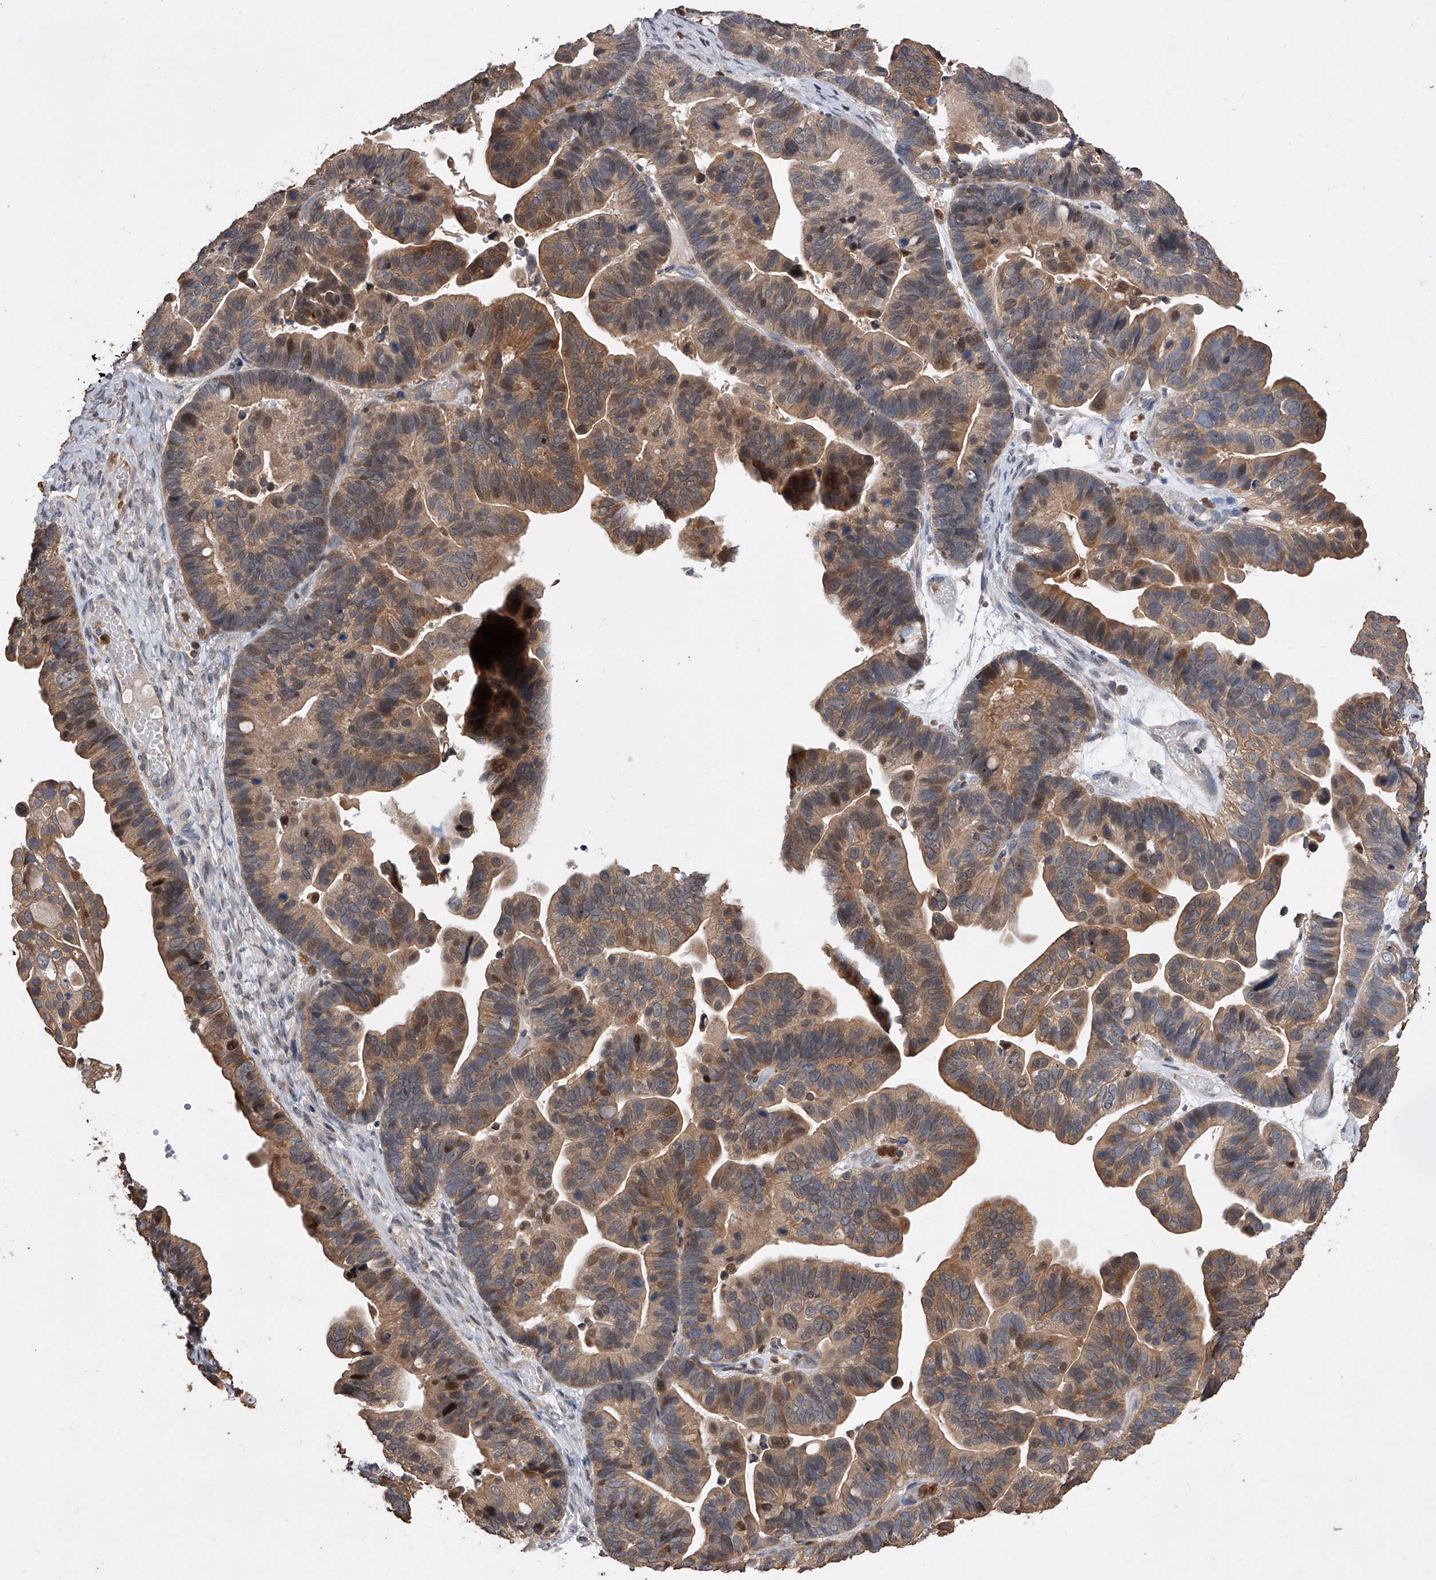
{"staining": {"intensity": "moderate", "quantity": ">75%", "location": "cytoplasmic/membranous"}, "tissue": "ovarian cancer", "cell_type": "Tumor cells", "image_type": "cancer", "snomed": [{"axis": "morphology", "description": "Cystadenocarcinoma, serous, NOS"}, {"axis": "topography", "description": "Ovary"}], "caption": "Immunohistochemical staining of human ovarian cancer (serous cystadenocarcinoma) shows moderate cytoplasmic/membranous protein expression in approximately >75% of tumor cells.", "gene": "BHLHE23", "patient": {"sex": "female", "age": 56}}